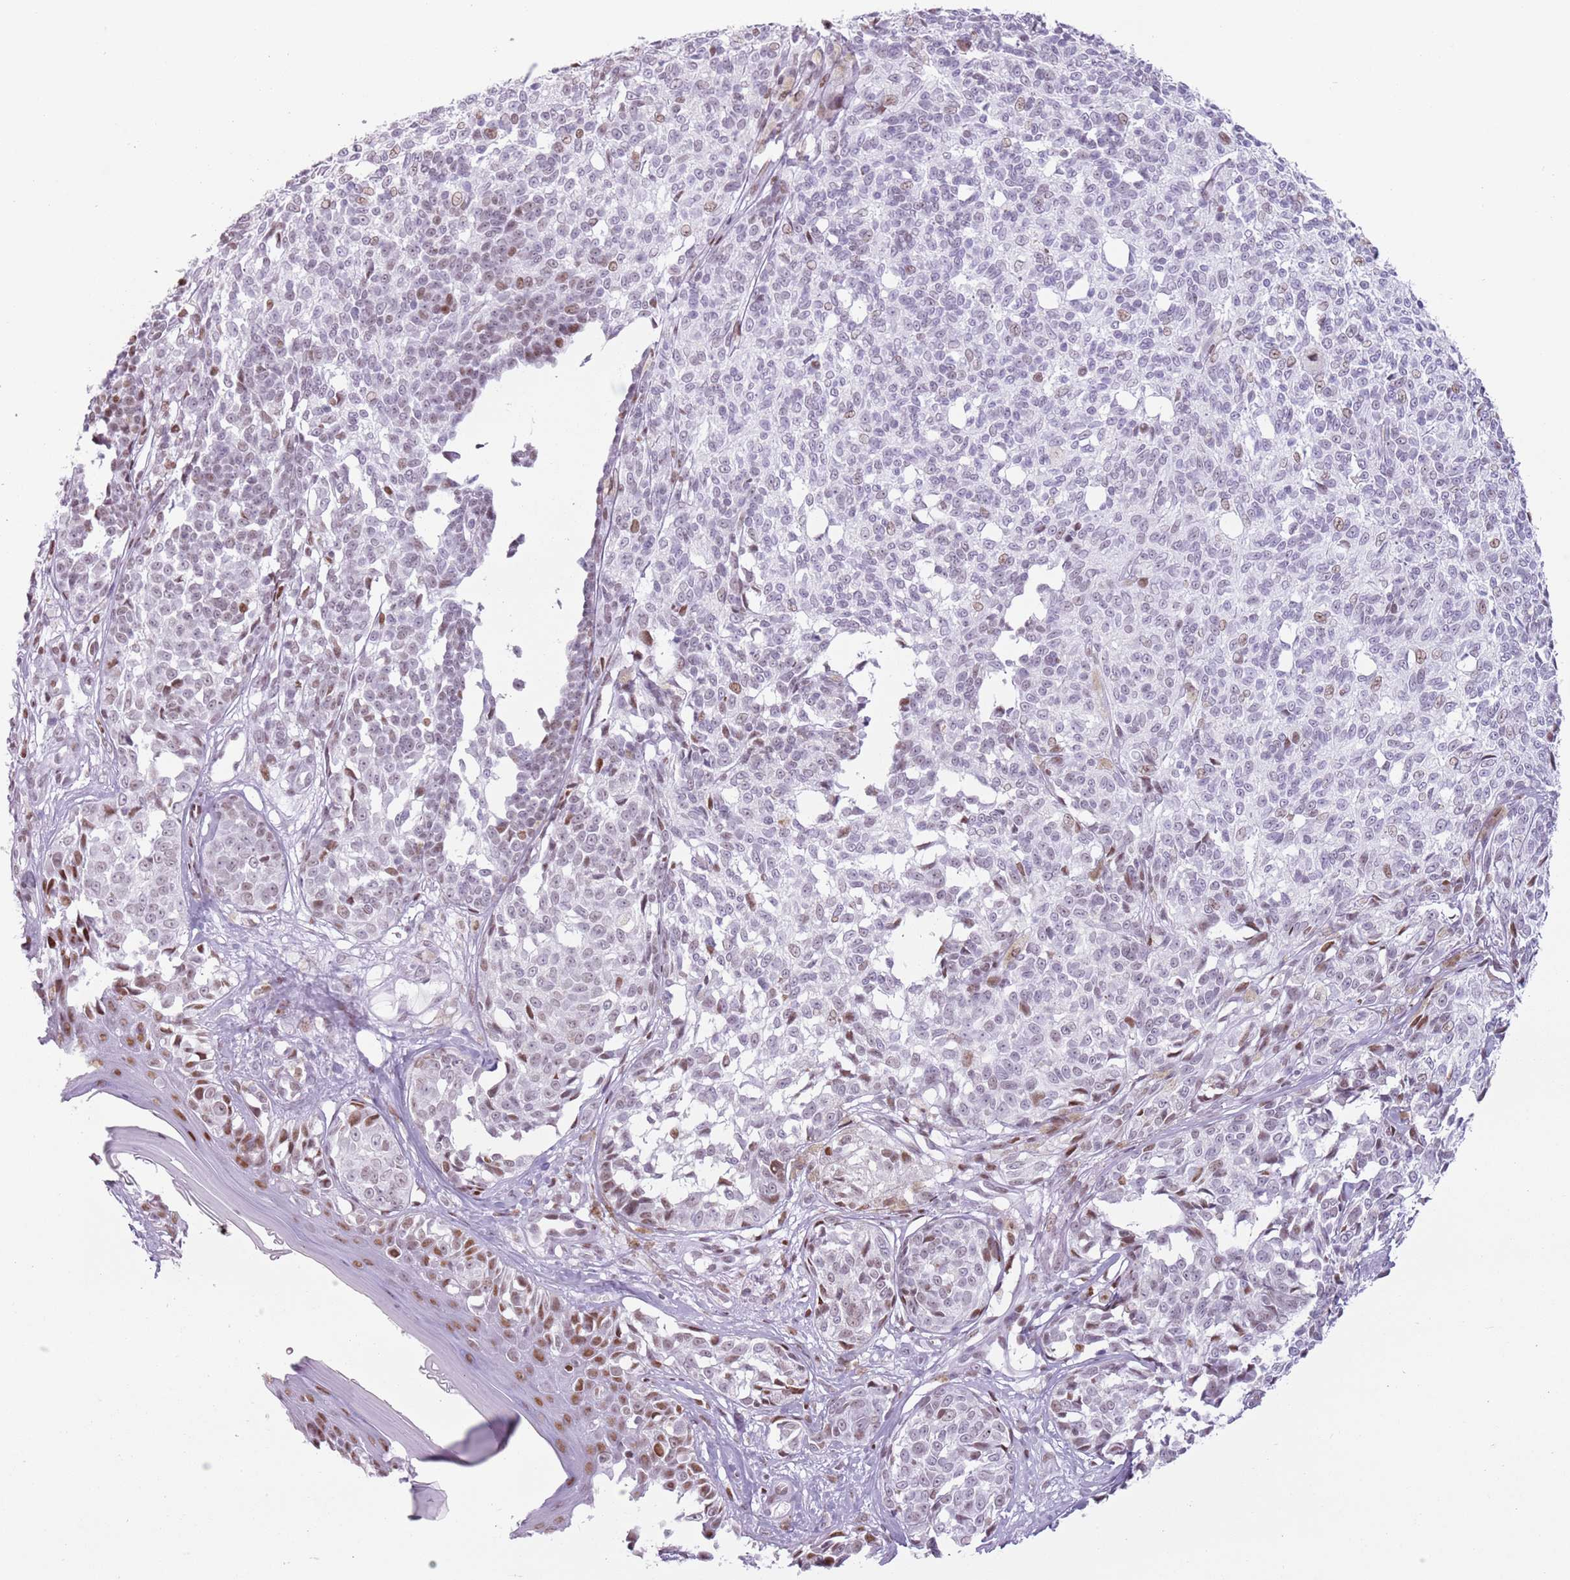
{"staining": {"intensity": "moderate", "quantity": "<25%", "location": "nuclear"}, "tissue": "melanoma", "cell_type": "Tumor cells", "image_type": "cancer", "snomed": [{"axis": "morphology", "description": "Malignant melanoma, NOS"}, {"axis": "topography", "description": "Skin of upper extremity"}], "caption": "A brown stain highlights moderate nuclear positivity of a protein in melanoma tumor cells.", "gene": "FAM104B", "patient": {"sex": "male", "age": 40}}